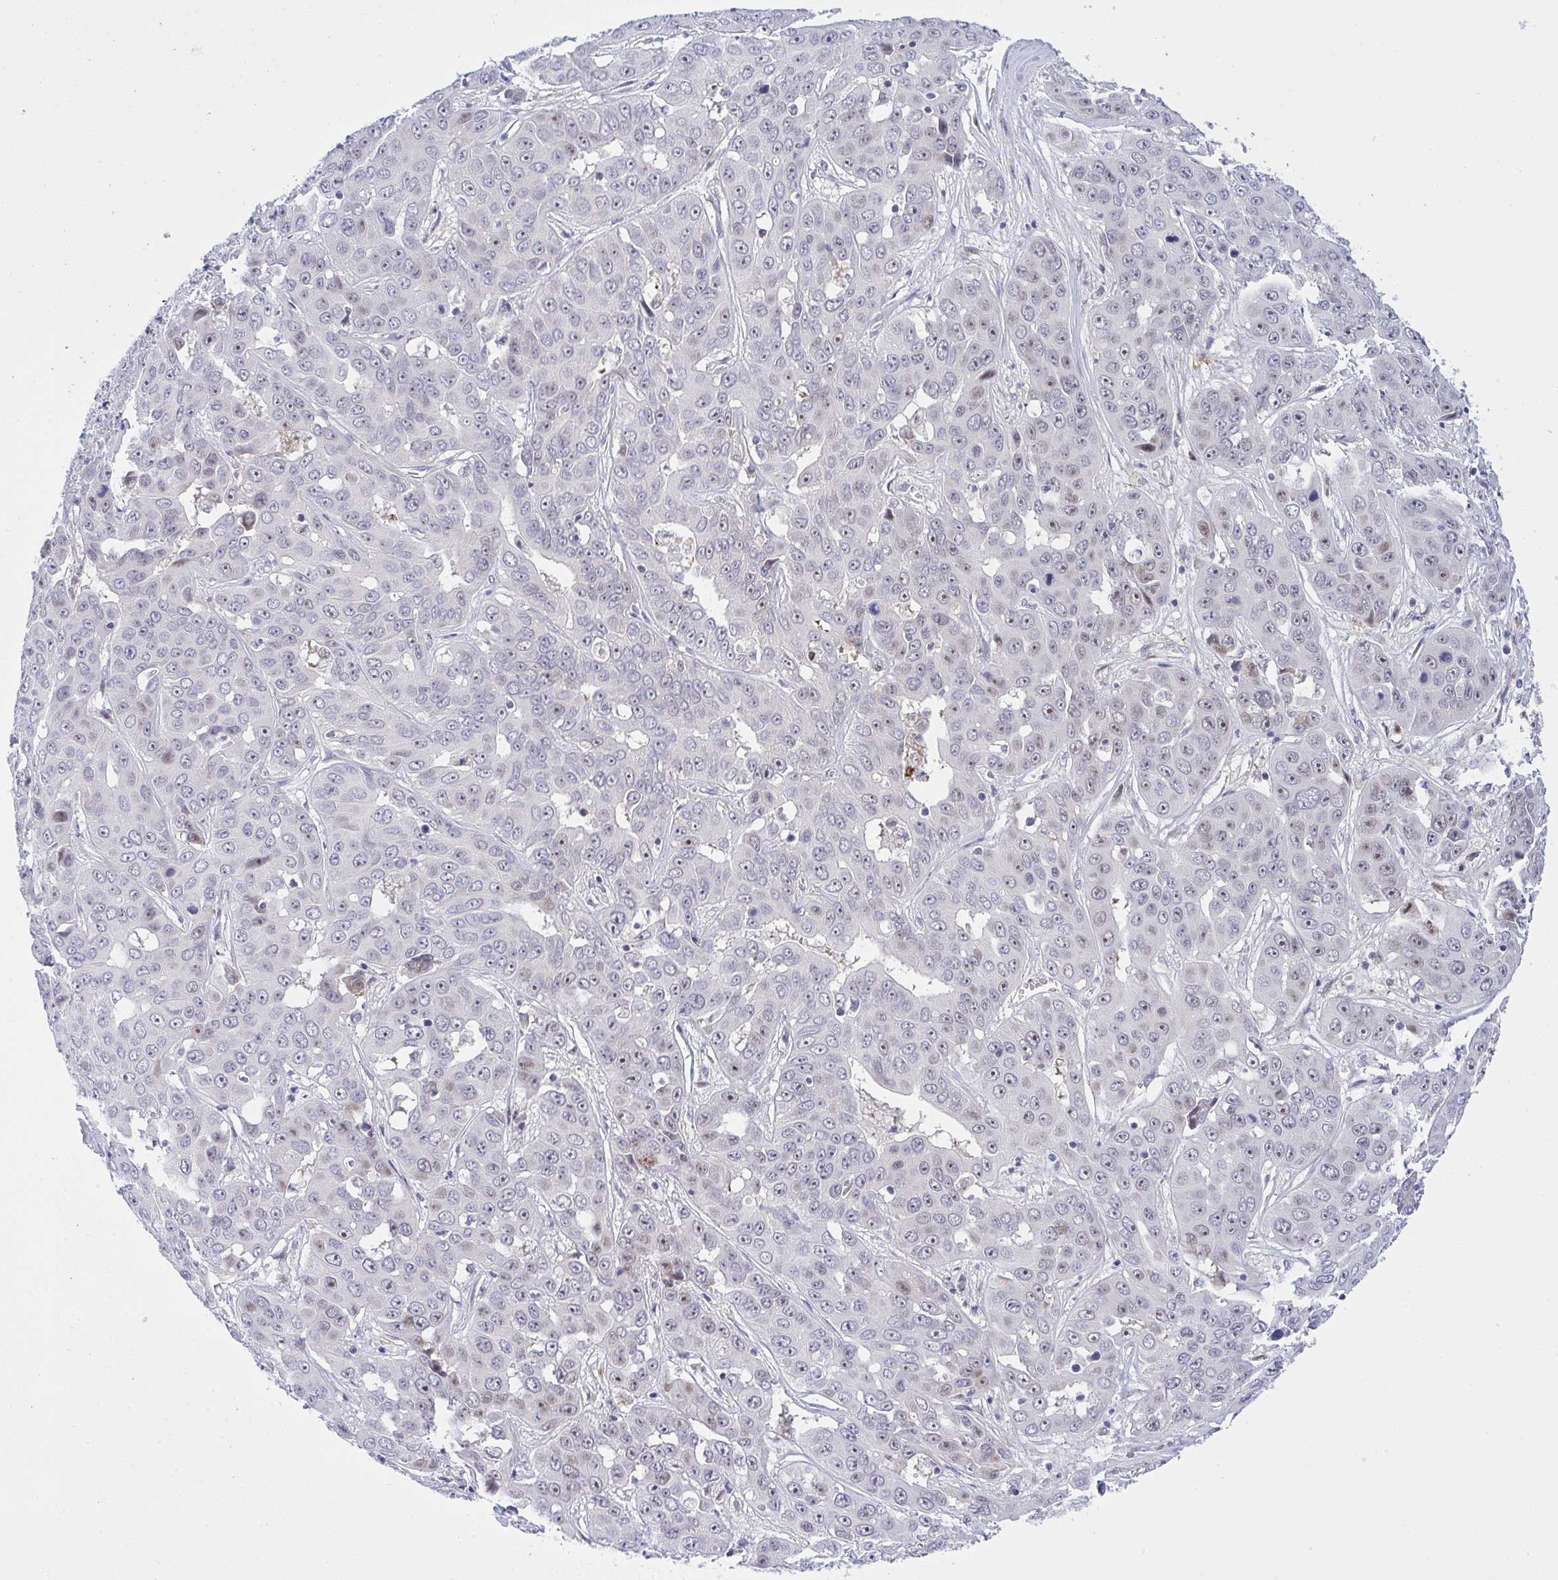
{"staining": {"intensity": "weak", "quantity": "<25%", "location": "nuclear"}, "tissue": "liver cancer", "cell_type": "Tumor cells", "image_type": "cancer", "snomed": [{"axis": "morphology", "description": "Cholangiocarcinoma"}, {"axis": "topography", "description": "Liver"}], "caption": "Immunohistochemistry (IHC) image of neoplastic tissue: human liver cholangiocarcinoma stained with DAB shows no significant protein staining in tumor cells. (DAB (3,3'-diaminobenzidine) IHC, high magnification).", "gene": "ZNF554", "patient": {"sex": "female", "age": 52}}